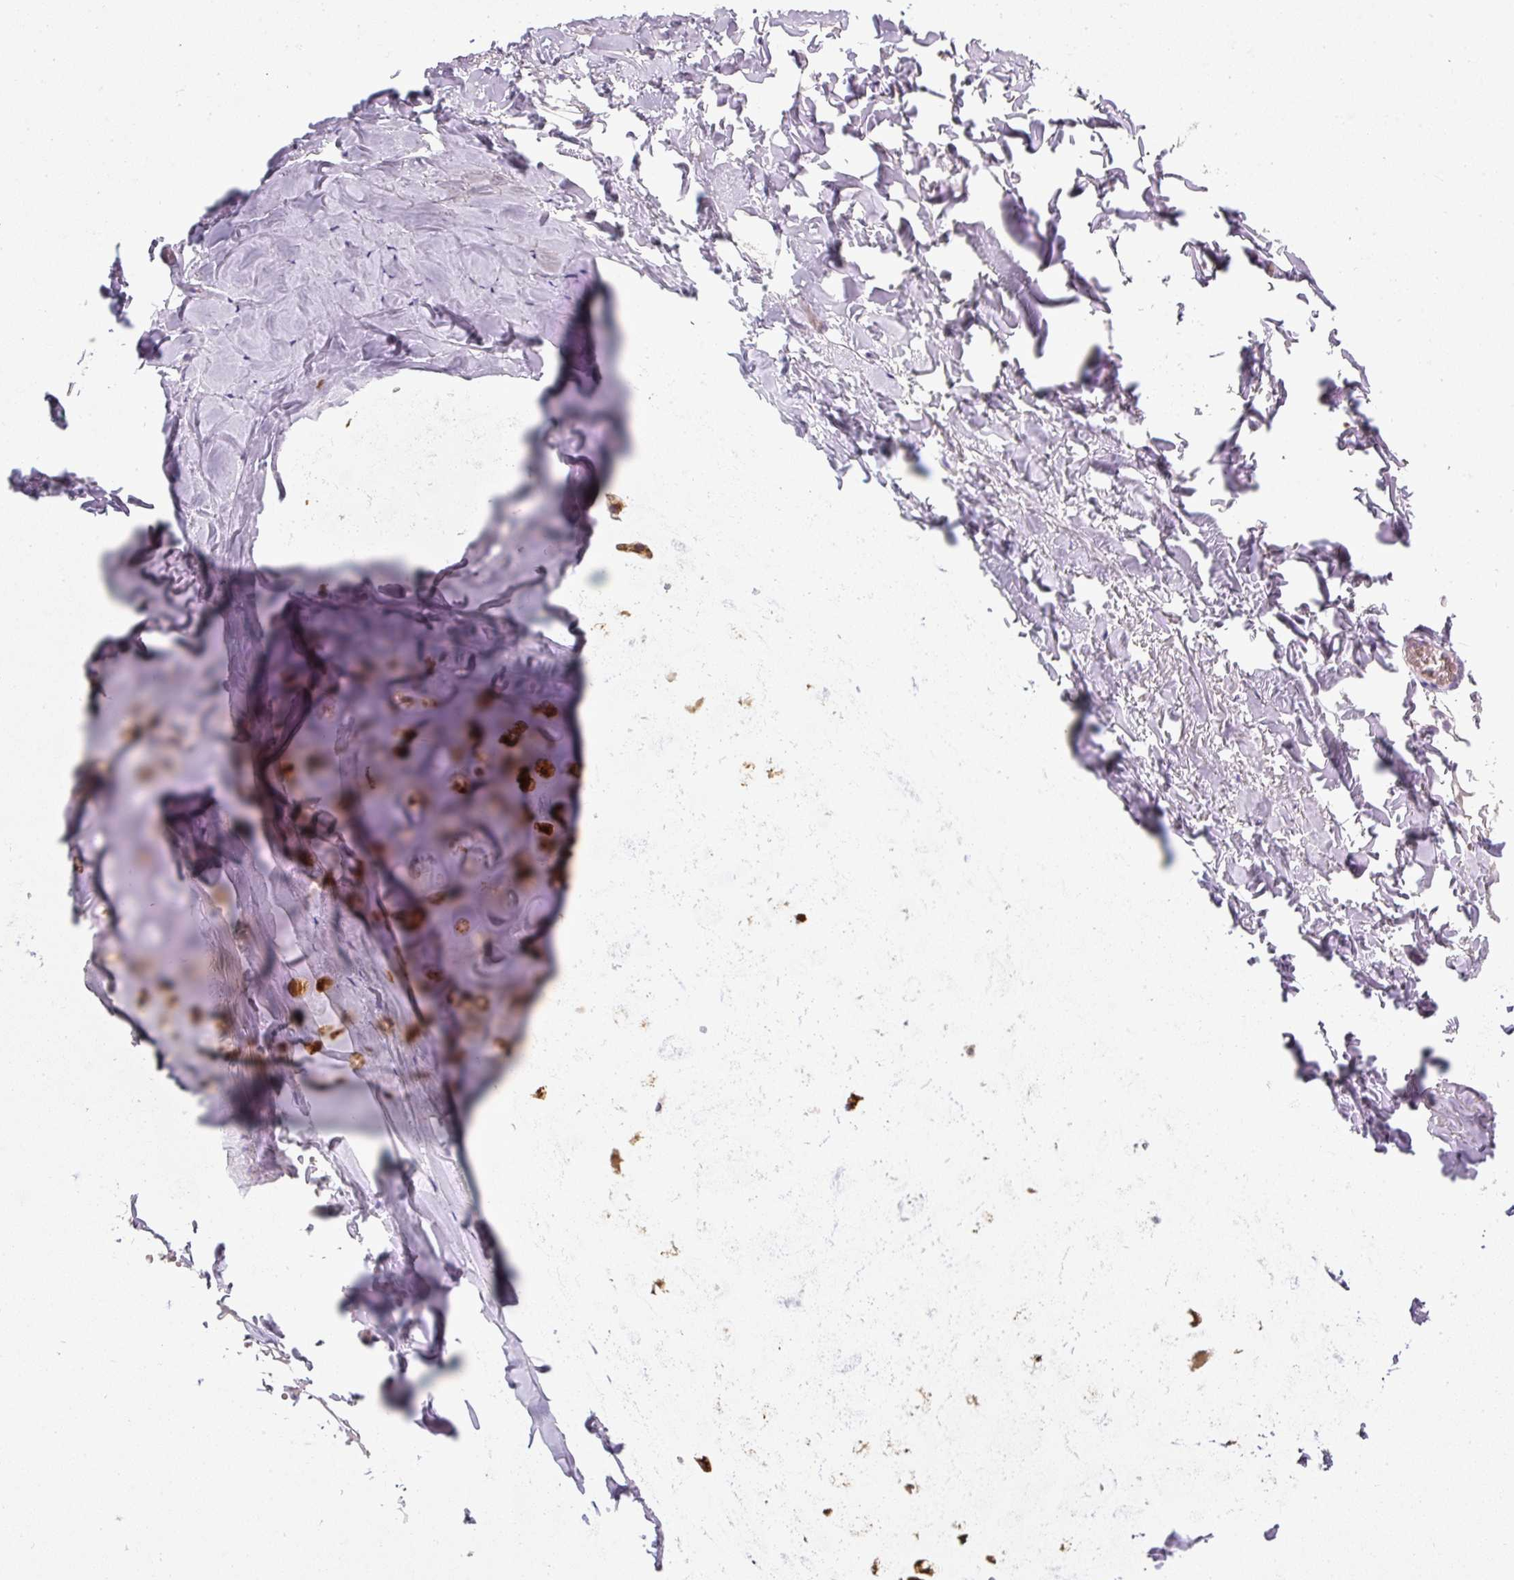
{"staining": {"intensity": "moderate", "quantity": ">75%", "location": "cytoplasmic/membranous"}, "tissue": "soft tissue", "cell_type": "Chondrocytes", "image_type": "normal", "snomed": [{"axis": "morphology", "description": "Normal tissue, NOS"}, {"axis": "topography", "description": "Cartilage tissue"}, {"axis": "topography", "description": "Bronchus"}, {"axis": "topography", "description": "Peripheral nerve tissue"}], "caption": "Soft tissue stained for a protein shows moderate cytoplasmic/membranous positivity in chondrocytes. The staining was performed using DAB to visualize the protein expression in brown, while the nuclei were stained in blue with hematoxylin (Magnification: 20x).", "gene": "COL9A2", "patient": {"sex": "male", "age": 67}}